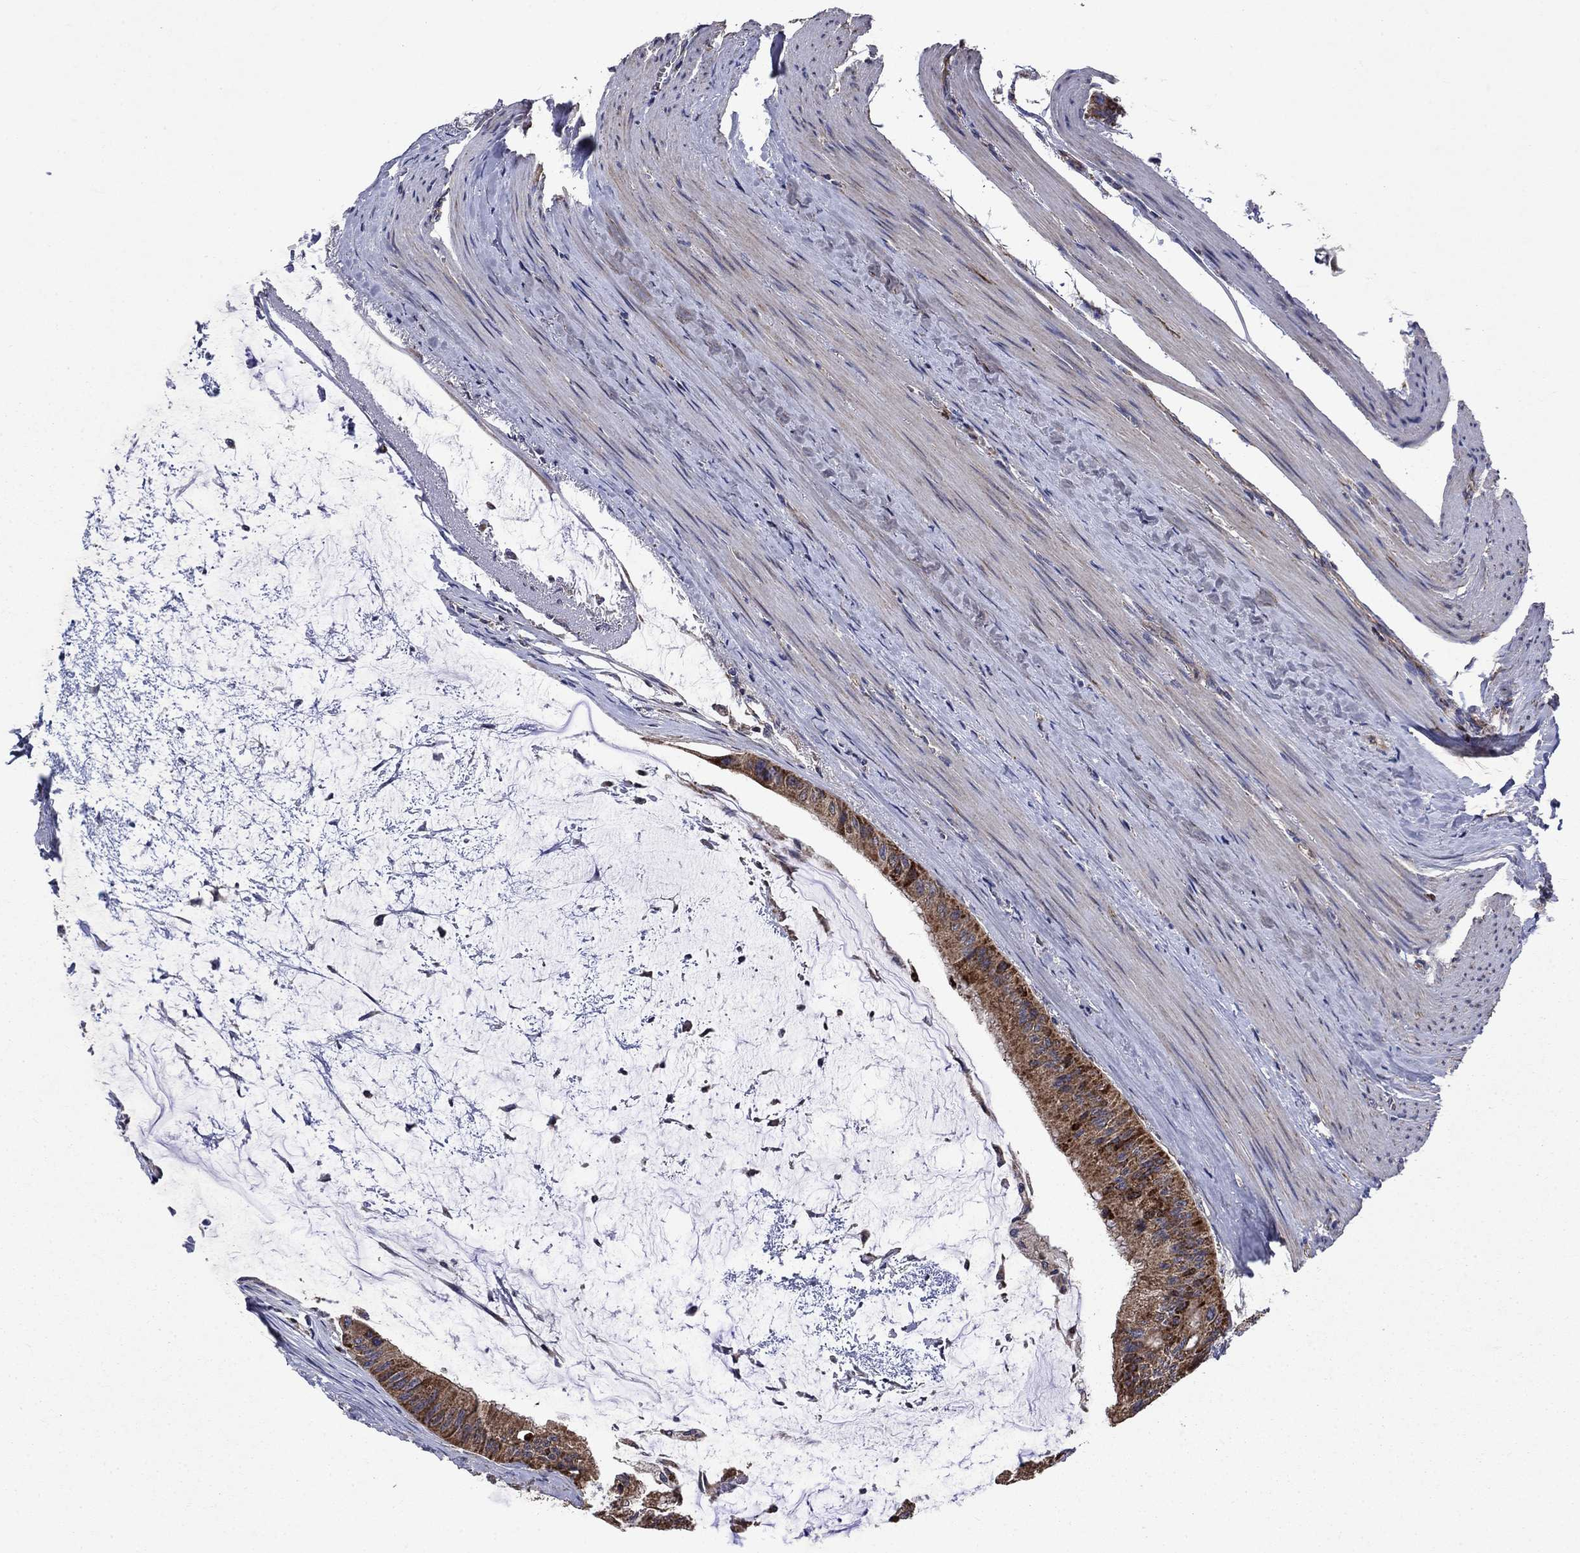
{"staining": {"intensity": "strong", "quantity": ">75%", "location": "cytoplasmic/membranous"}, "tissue": "colorectal cancer", "cell_type": "Tumor cells", "image_type": "cancer", "snomed": [{"axis": "morphology", "description": "Normal tissue, NOS"}, {"axis": "morphology", "description": "Adenocarcinoma, NOS"}, {"axis": "topography", "description": "Colon"}], "caption": "Immunohistochemical staining of human adenocarcinoma (colorectal) demonstrates high levels of strong cytoplasmic/membranous protein expression in approximately >75% of tumor cells.", "gene": "KIF22", "patient": {"sex": "male", "age": 65}}